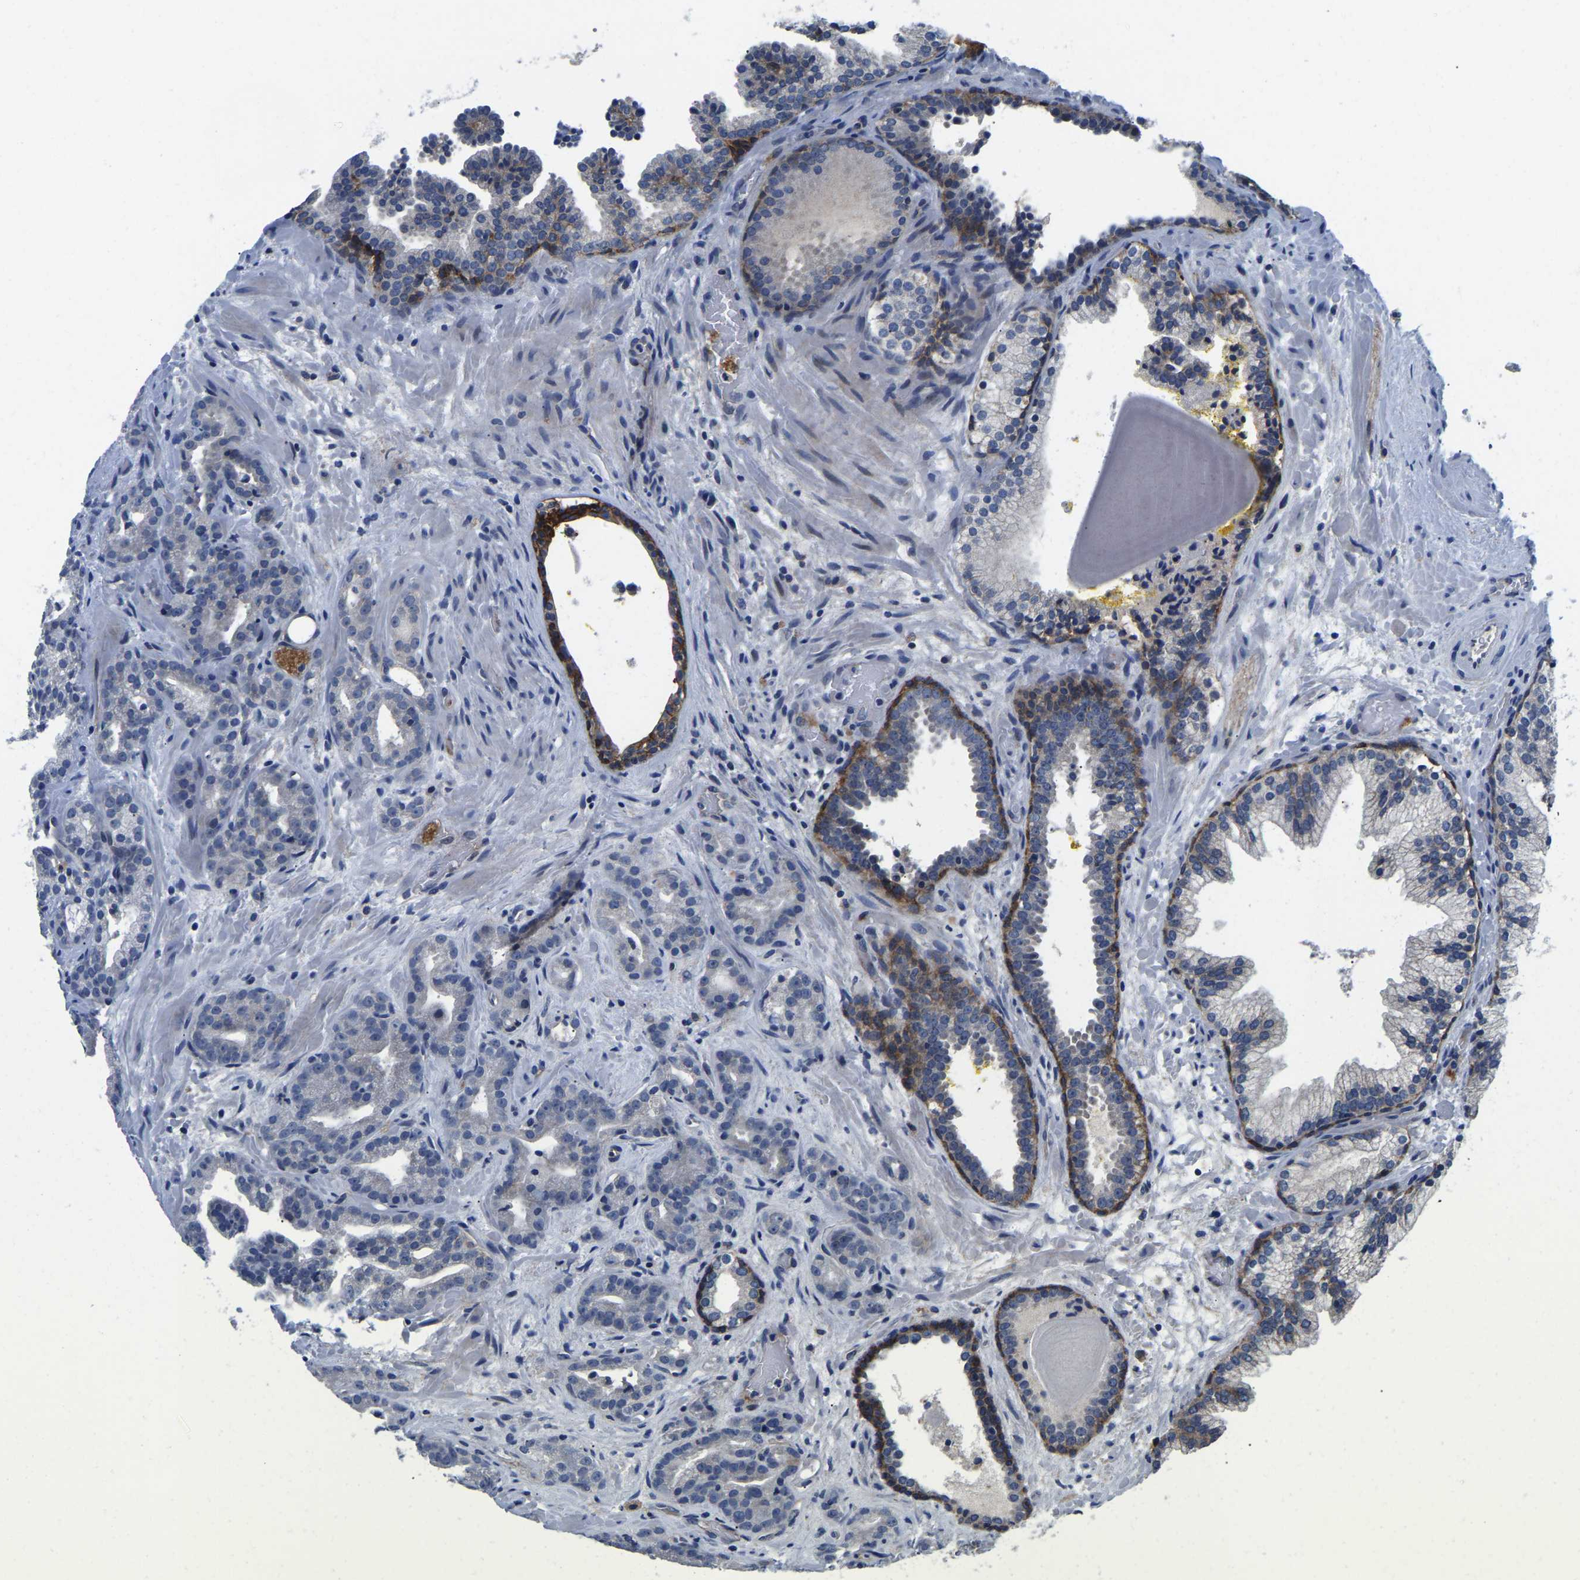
{"staining": {"intensity": "negative", "quantity": "none", "location": "none"}, "tissue": "prostate cancer", "cell_type": "Tumor cells", "image_type": "cancer", "snomed": [{"axis": "morphology", "description": "Adenocarcinoma, Low grade"}, {"axis": "topography", "description": "Prostate"}], "caption": "Tumor cells show no significant staining in prostate cancer.", "gene": "ITGA2", "patient": {"sex": "male", "age": 63}}